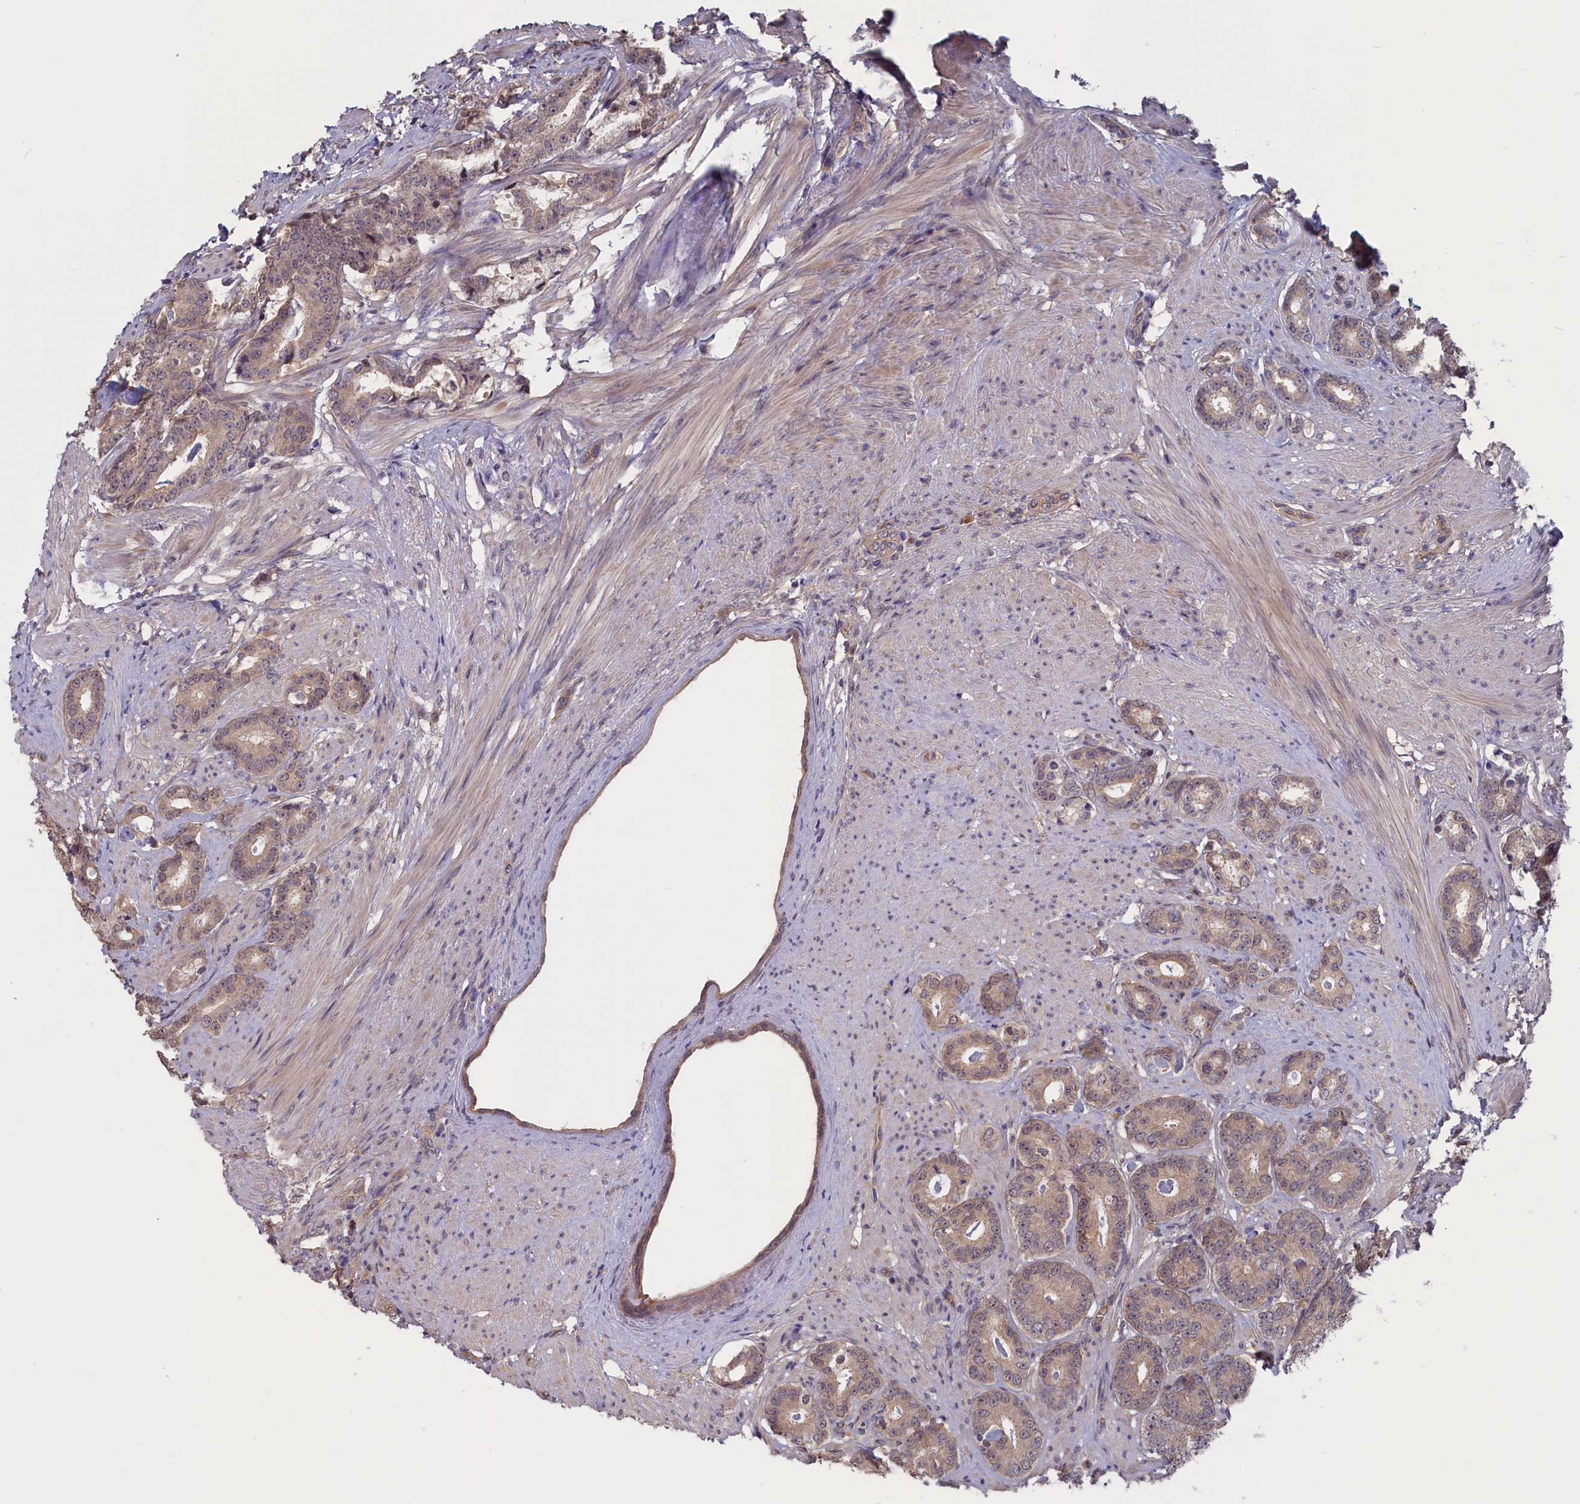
{"staining": {"intensity": "weak", "quantity": "25%-75%", "location": "cytoplasmic/membranous"}, "tissue": "prostate cancer", "cell_type": "Tumor cells", "image_type": "cancer", "snomed": [{"axis": "morphology", "description": "Adenocarcinoma, Low grade"}, {"axis": "topography", "description": "Prostate"}], "caption": "Tumor cells show low levels of weak cytoplasmic/membranous expression in approximately 25%-75% of cells in human prostate cancer (adenocarcinoma (low-grade)).", "gene": "PLP2", "patient": {"sex": "male", "age": 71}}